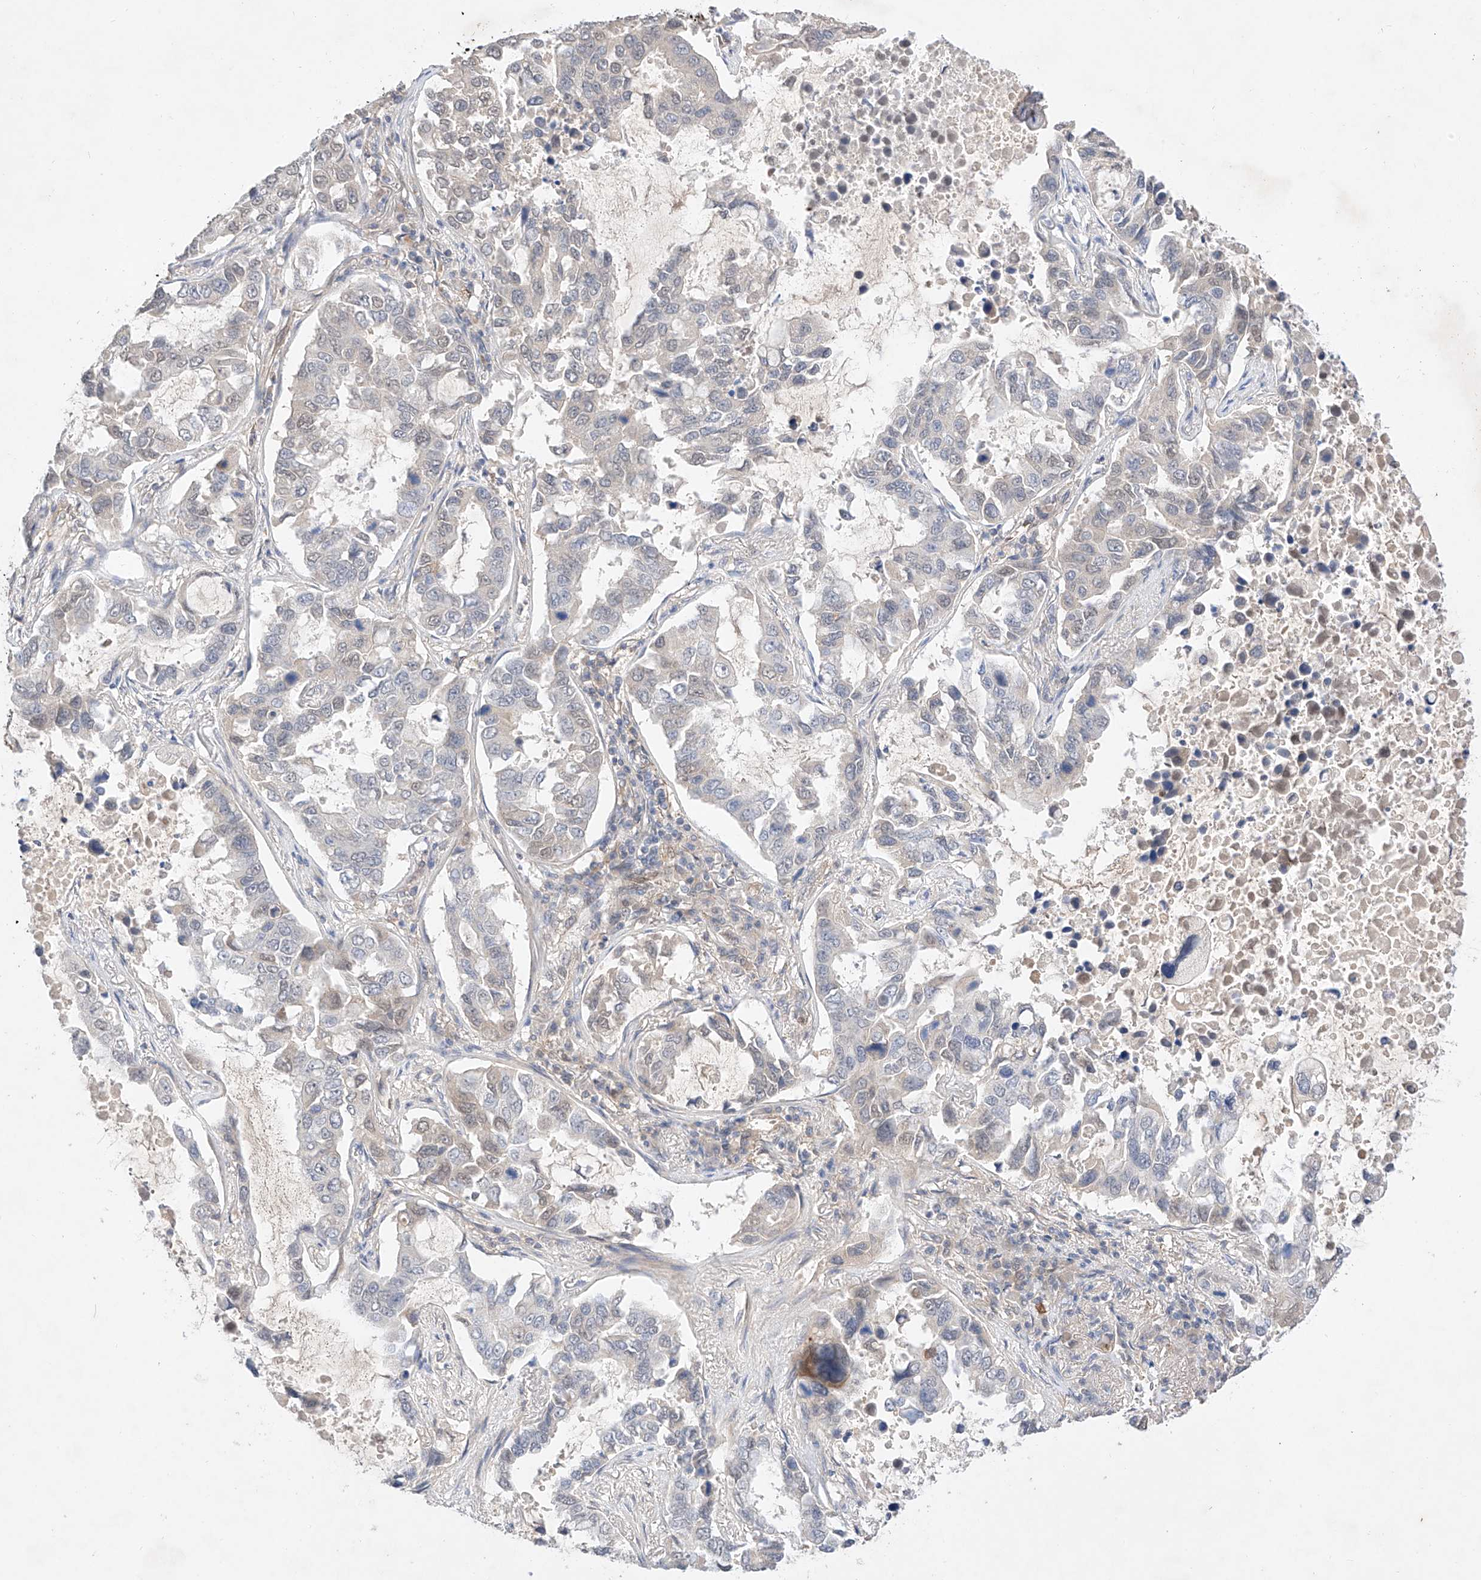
{"staining": {"intensity": "negative", "quantity": "none", "location": "none"}, "tissue": "lung cancer", "cell_type": "Tumor cells", "image_type": "cancer", "snomed": [{"axis": "morphology", "description": "Adenocarcinoma, NOS"}, {"axis": "topography", "description": "Lung"}], "caption": "High power microscopy histopathology image of an IHC photomicrograph of lung cancer, revealing no significant positivity in tumor cells.", "gene": "ZNF124", "patient": {"sex": "male", "age": 64}}